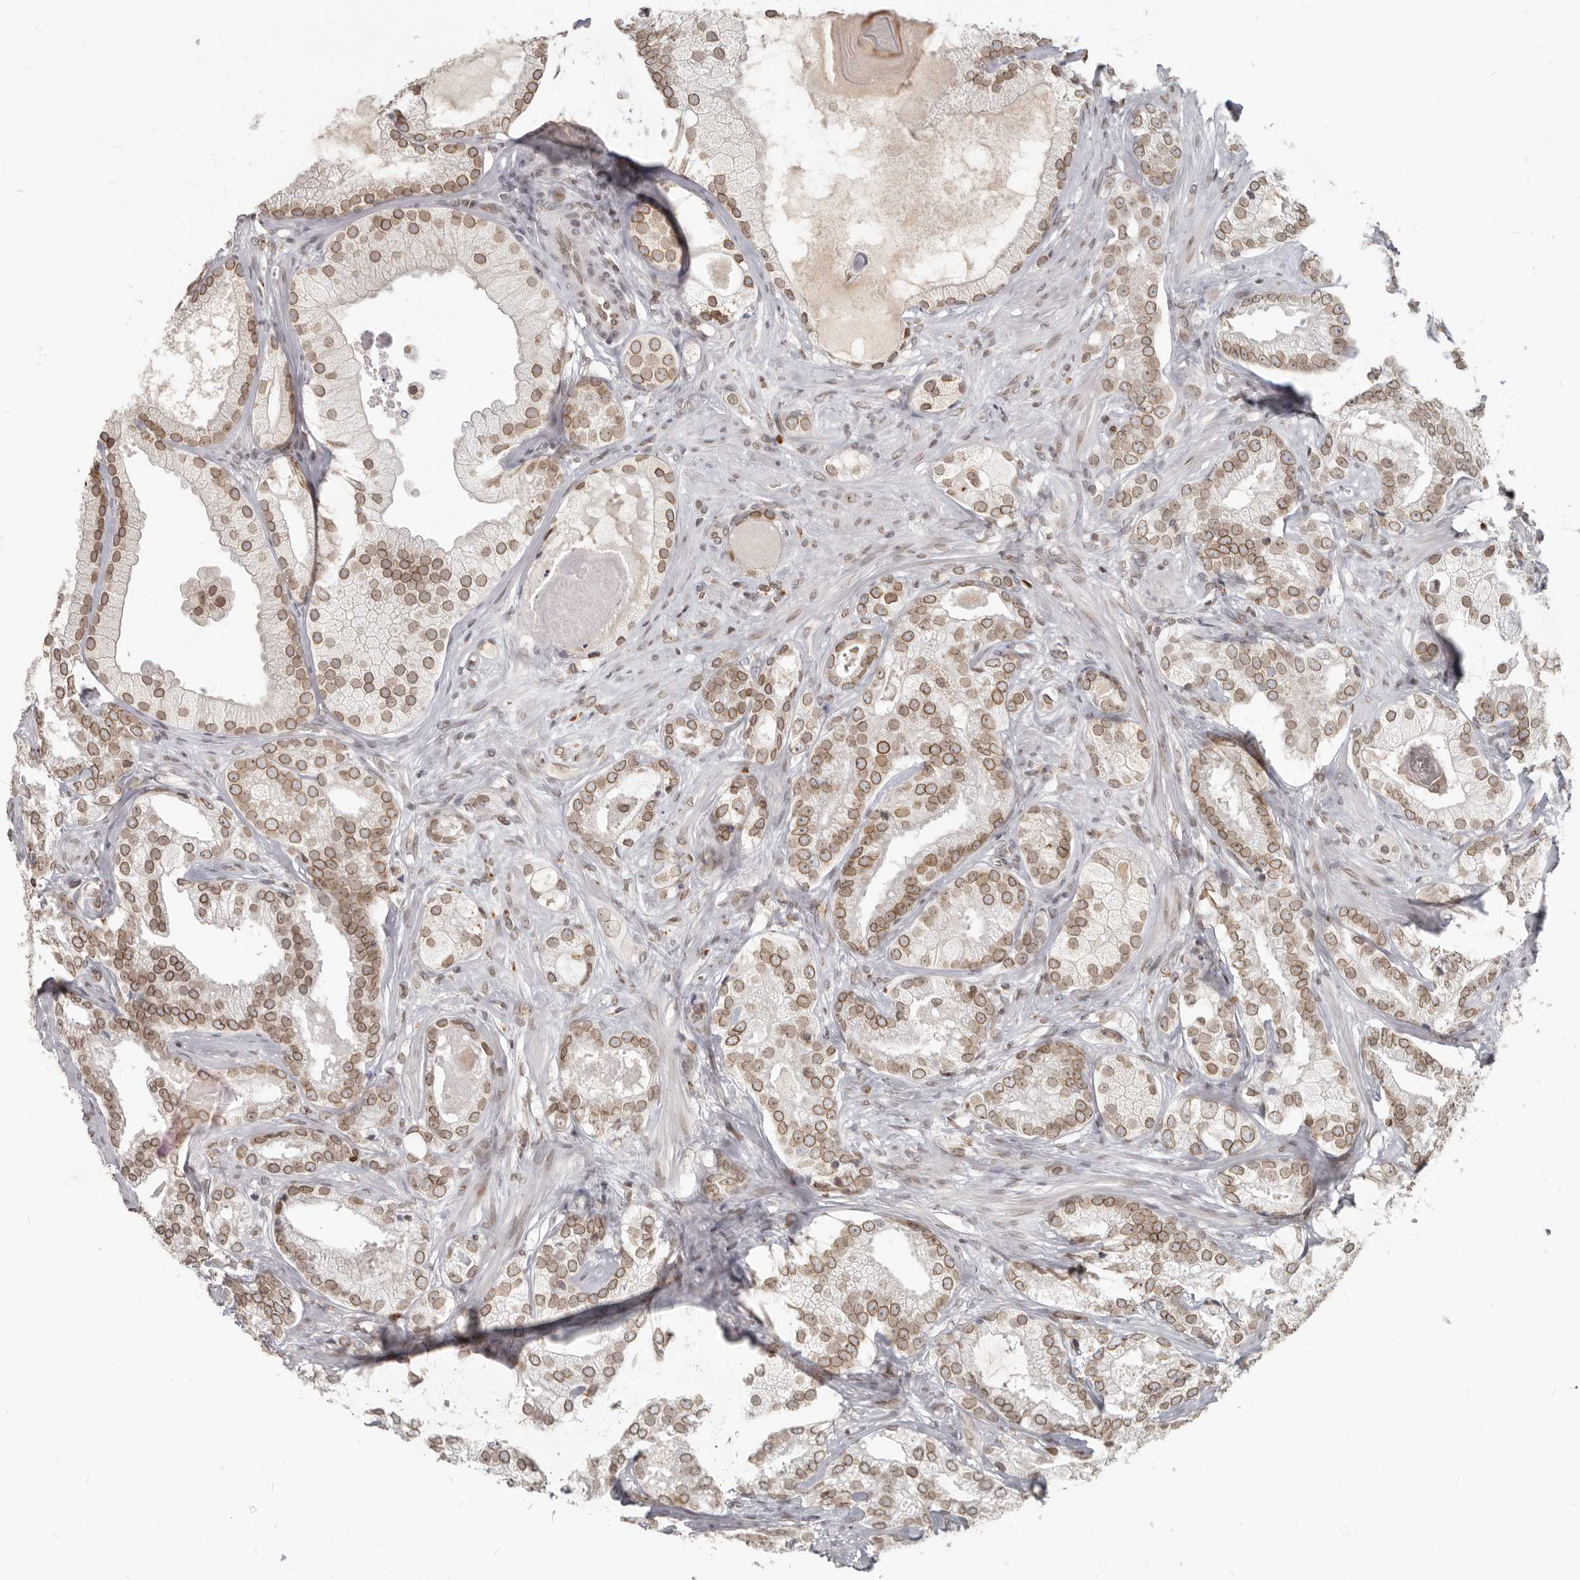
{"staining": {"intensity": "moderate", "quantity": ">75%", "location": "cytoplasmic/membranous,nuclear"}, "tissue": "prostate cancer", "cell_type": "Tumor cells", "image_type": "cancer", "snomed": [{"axis": "morphology", "description": "Normal morphology"}, {"axis": "morphology", "description": "Adenocarcinoma, Low grade"}, {"axis": "topography", "description": "Prostate"}], "caption": "DAB (3,3'-diaminobenzidine) immunohistochemical staining of human adenocarcinoma (low-grade) (prostate) reveals moderate cytoplasmic/membranous and nuclear protein positivity in about >75% of tumor cells.", "gene": "NUP153", "patient": {"sex": "male", "age": 72}}